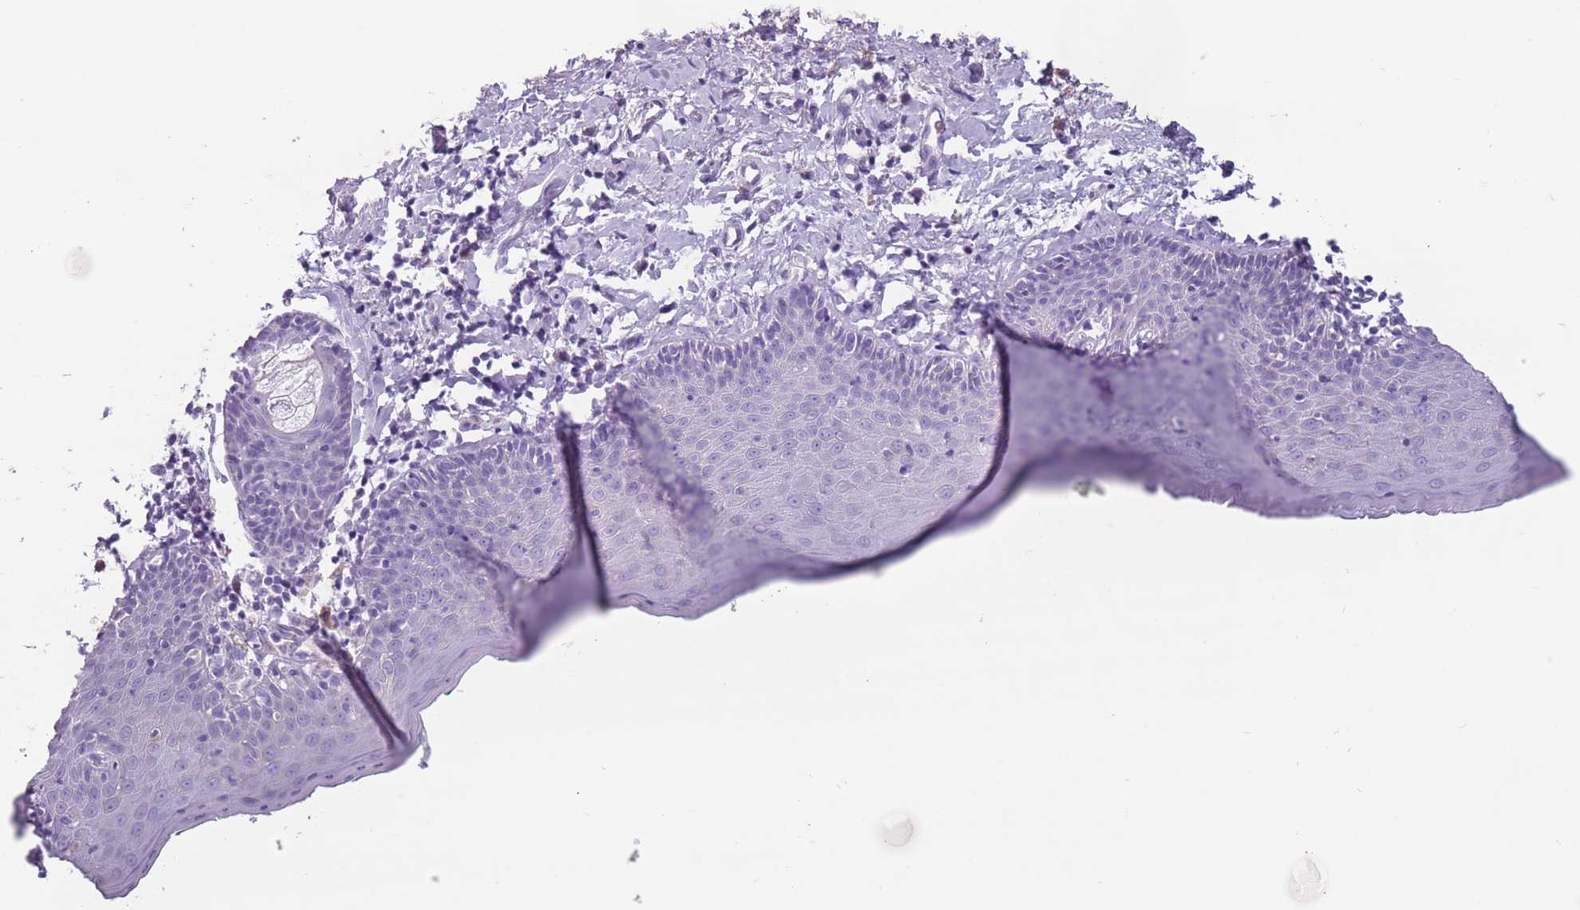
{"staining": {"intensity": "negative", "quantity": "none", "location": "none"}, "tissue": "skin", "cell_type": "Epidermal cells", "image_type": "normal", "snomed": [{"axis": "morphology", "description": "Normal tissue, NOS"}, {"axis": "topography", "description": "Vulva"}], "caption": "The histopathology image shows no staining of epidermal cells in normal skin. (DAB (3,3'-diaminobenzidine) immunohistochemistry visualized using brightfield microscopy, high magnification).", "gene": "HYOU1", "patient": {"sex": "female", "age": 66}}